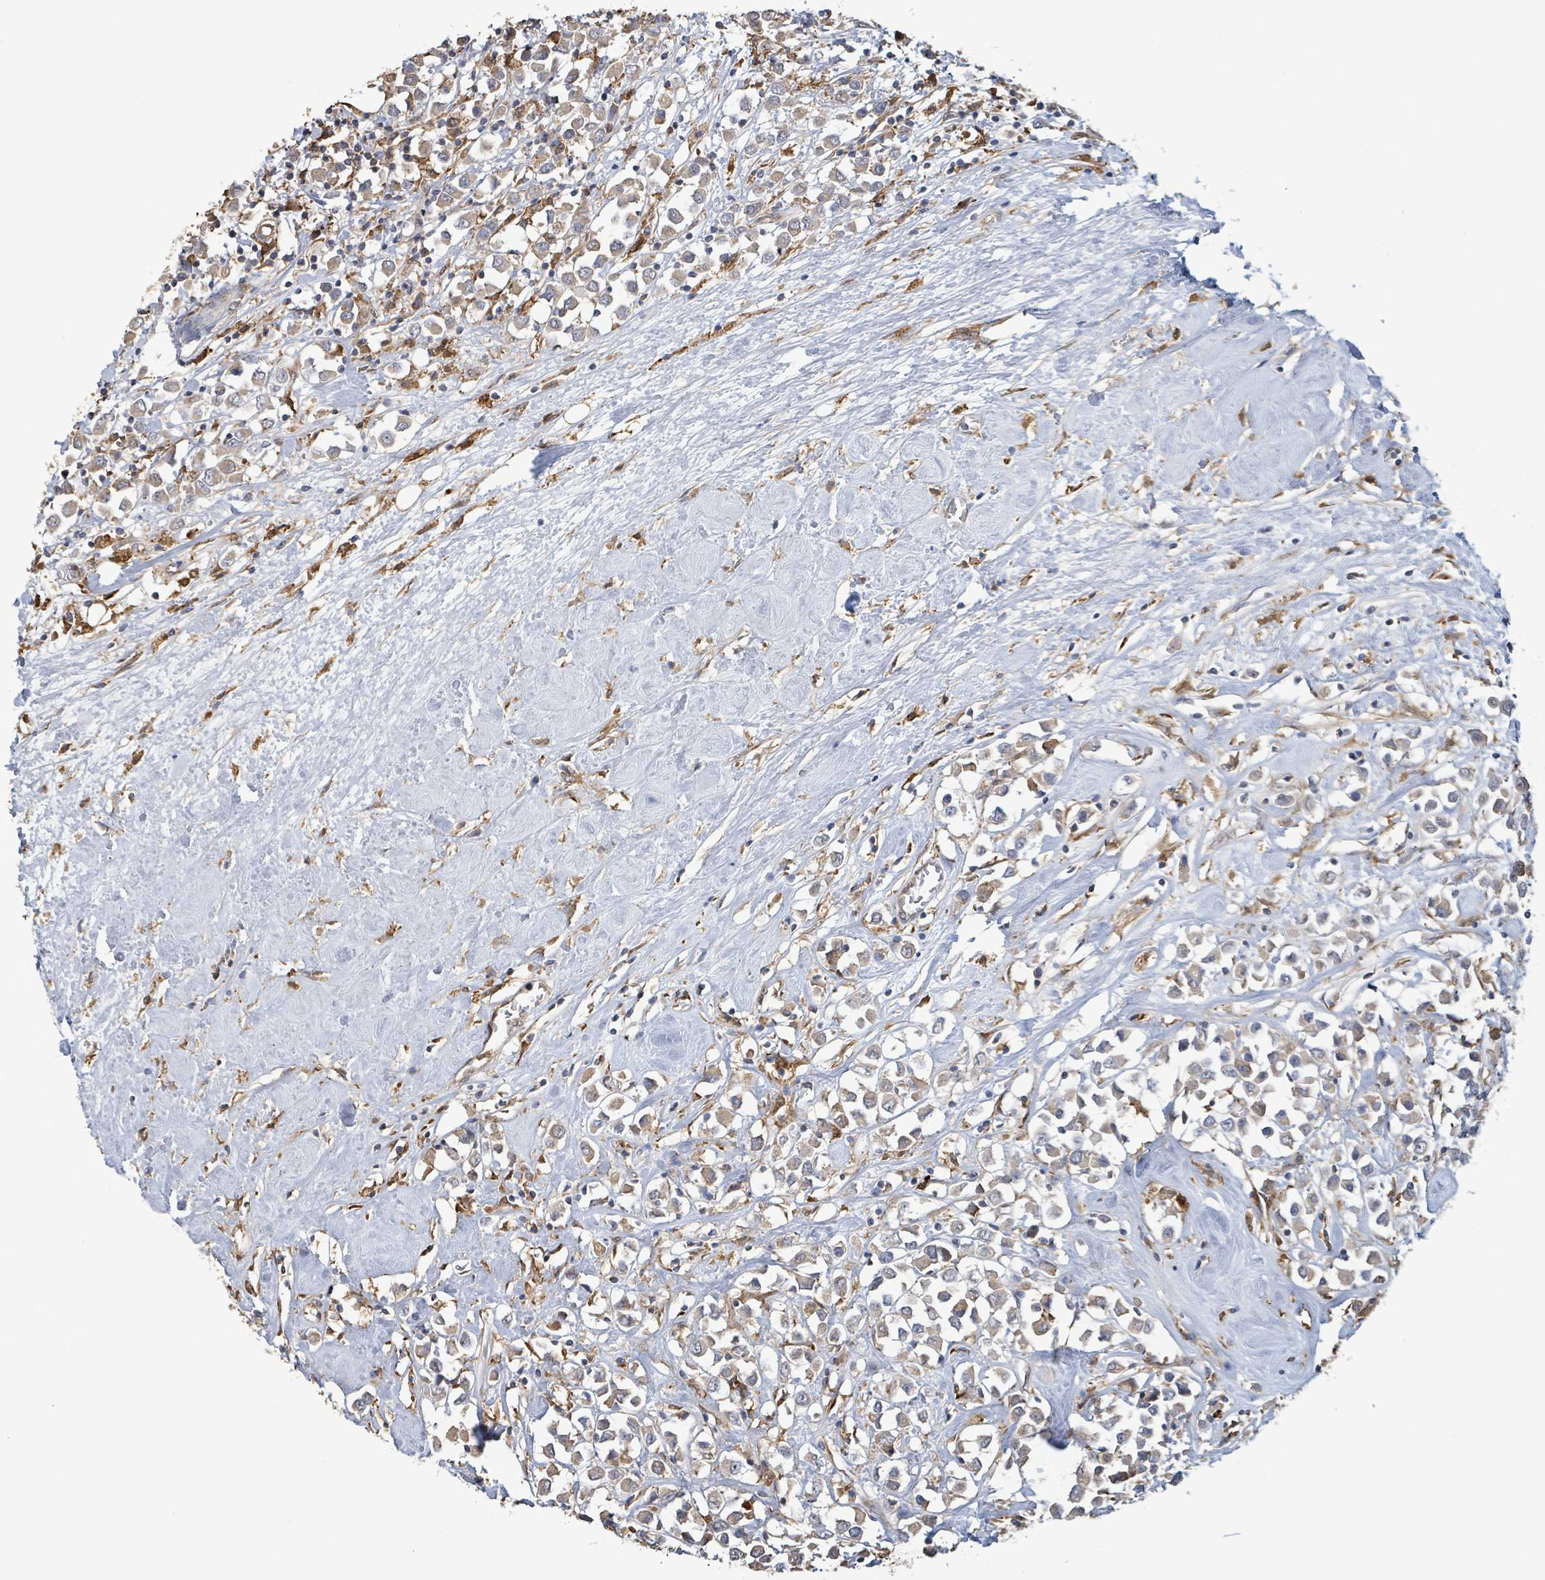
{"staining": {"intensity": "moderate", "quantity": ">75%", "location": "cytoplasmic/membranous"}, "tissue": "breast cancer", "cell_type": "Tumor cells", "image_type": "cancer", "snomed": [{"axis": "morphology", "description": "Duct carcinoma"}, {"axis": "topography", "description": "Breast"}], "caption": "Immunohistochemistry (IHC) (DAB) staining of breast cancer demonstrates moderate cytoplasmic/membranous protein positivity in approximately >75% of tumor cells.", "gene": "ARPIN", "patient": {"sex": "female", "age": 61}}